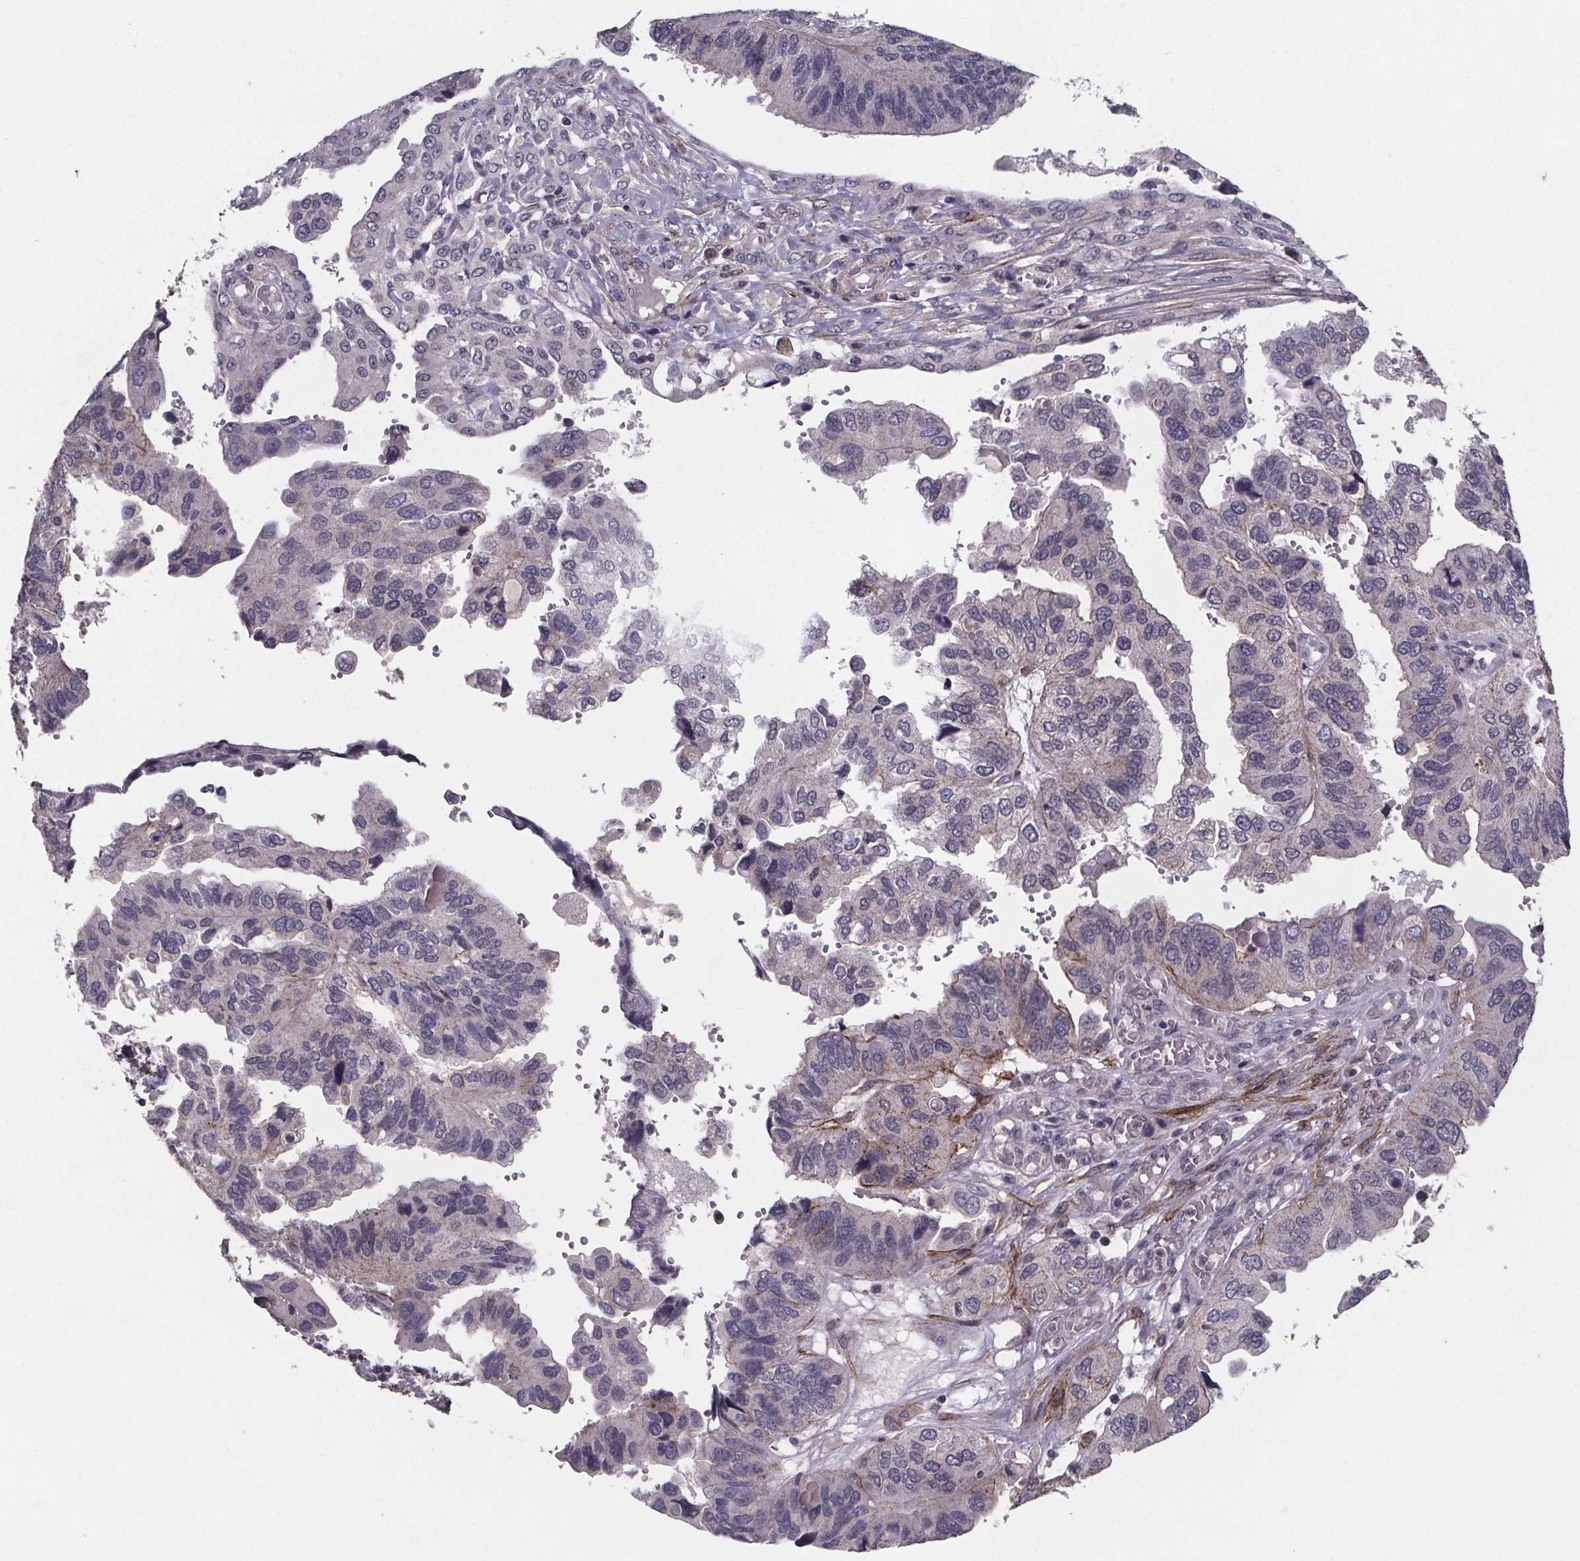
{"staining": {"intensity": "negative", "quantity": "none", "location": "none"}, "tissue": "ovarian cancer", "cell_type": "Tumor cells", "image_type": "cancer", "snomed": [{"axis": "morphology", "description": "Cystadenocarcinoma, serous, NOS"}, {"axis": "topography", "description": "Ovary"}], "caption": "A histopathology image of human ovarian cancer (serous cystadenocarcinoma) is negative for staining in tumor cells.", "gene": "PALLD", "patient": {"sex": "female", "age": 79}}